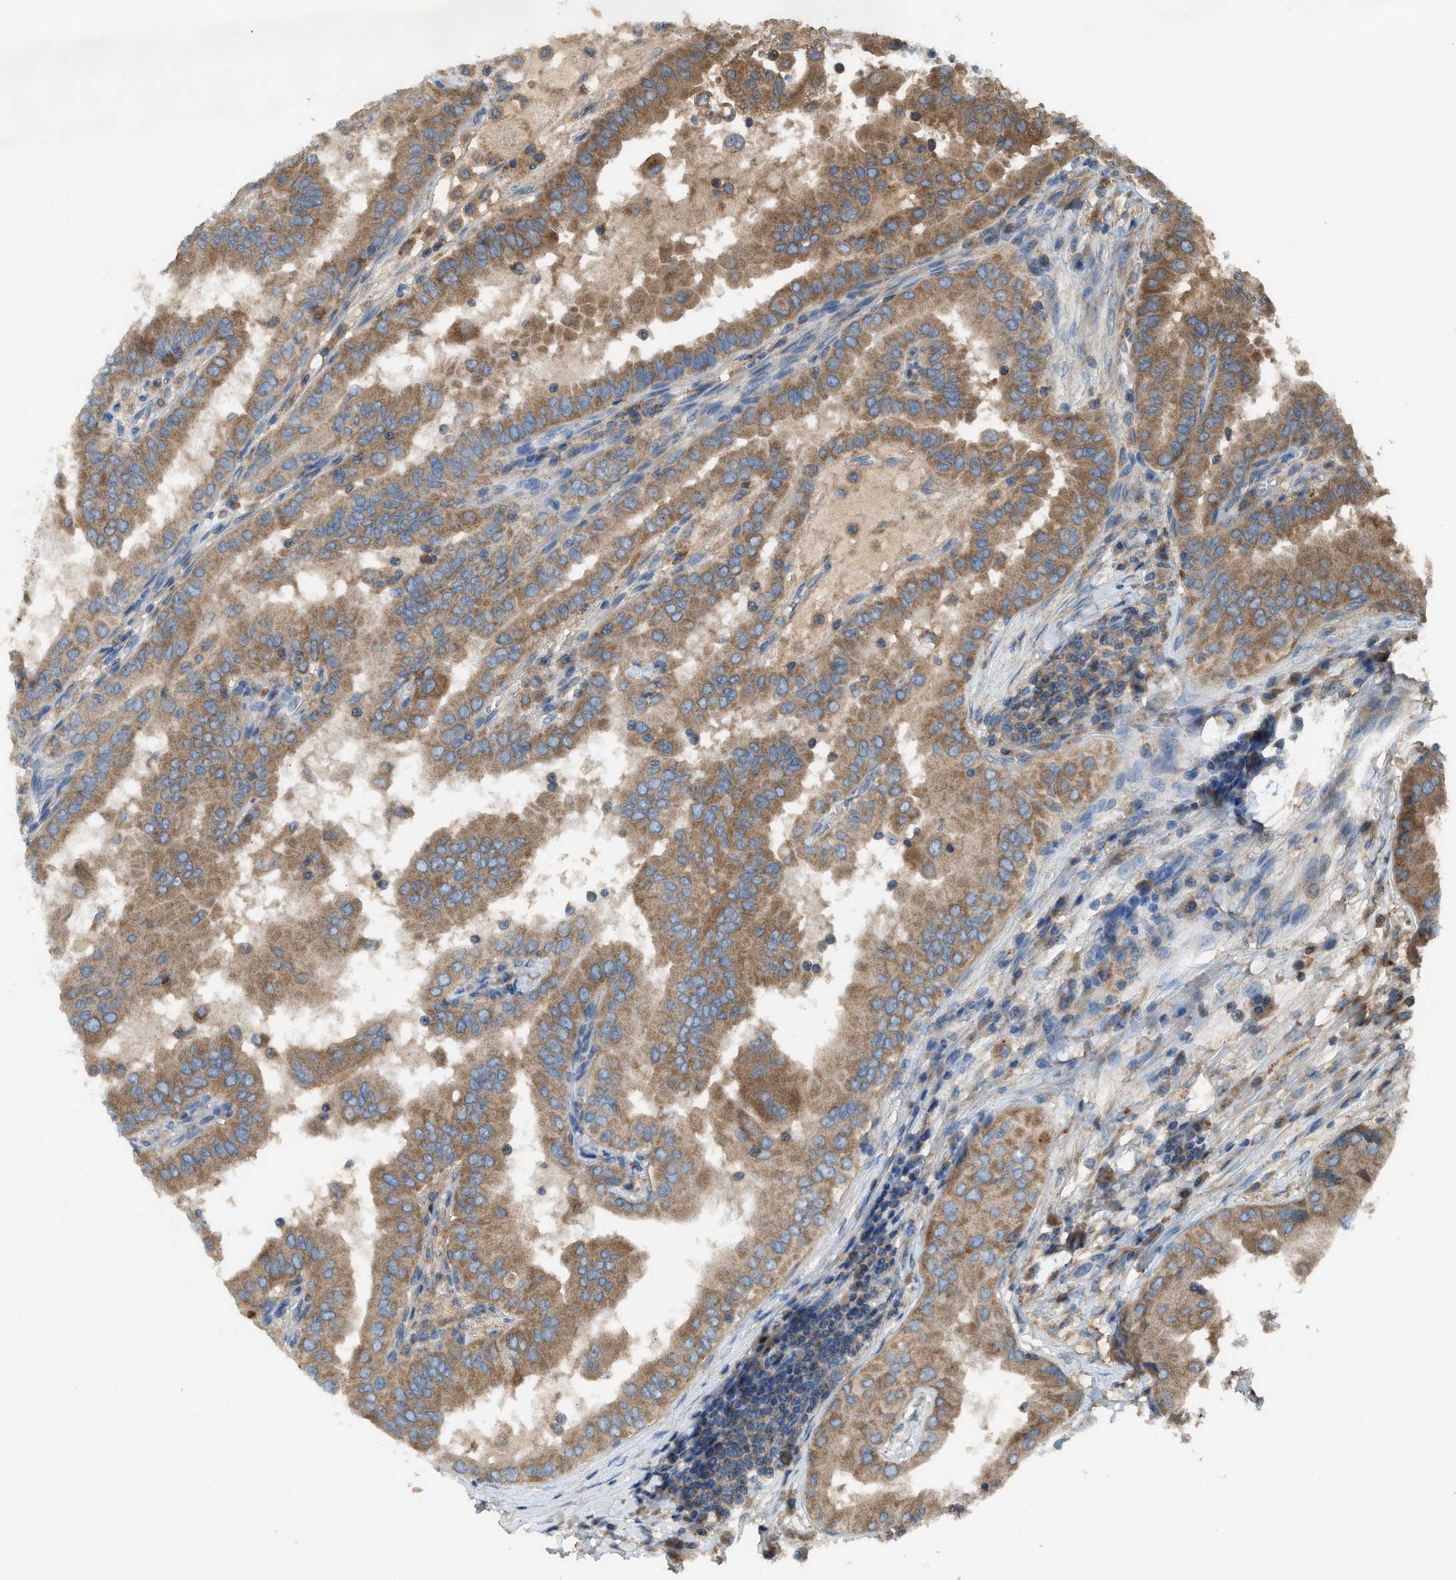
{"staining": {"intensity": "moderate", "quantity": ">75%", "location": "cytoplasmic/membranous"}, "tissue": "thyroid cancer", "cell_type": "Tumor cells", "image_type": "cancer", "snomed": [{"axis": "morphology", "description": "Papillary adenocarcinoma, NOS"}, {"axis": "topography", "description": "Thyroid gland"}], "caption": "Thyroid papillary adenocarcinoma stained with DAB immunohistochemistry (IHC) reveals medium levels of moderate cytoplasmic/membranous expression in approximately >75% of tumor cells.", "gene": "PAFAH2", "patient": {"sex": "male", "age": 33}}